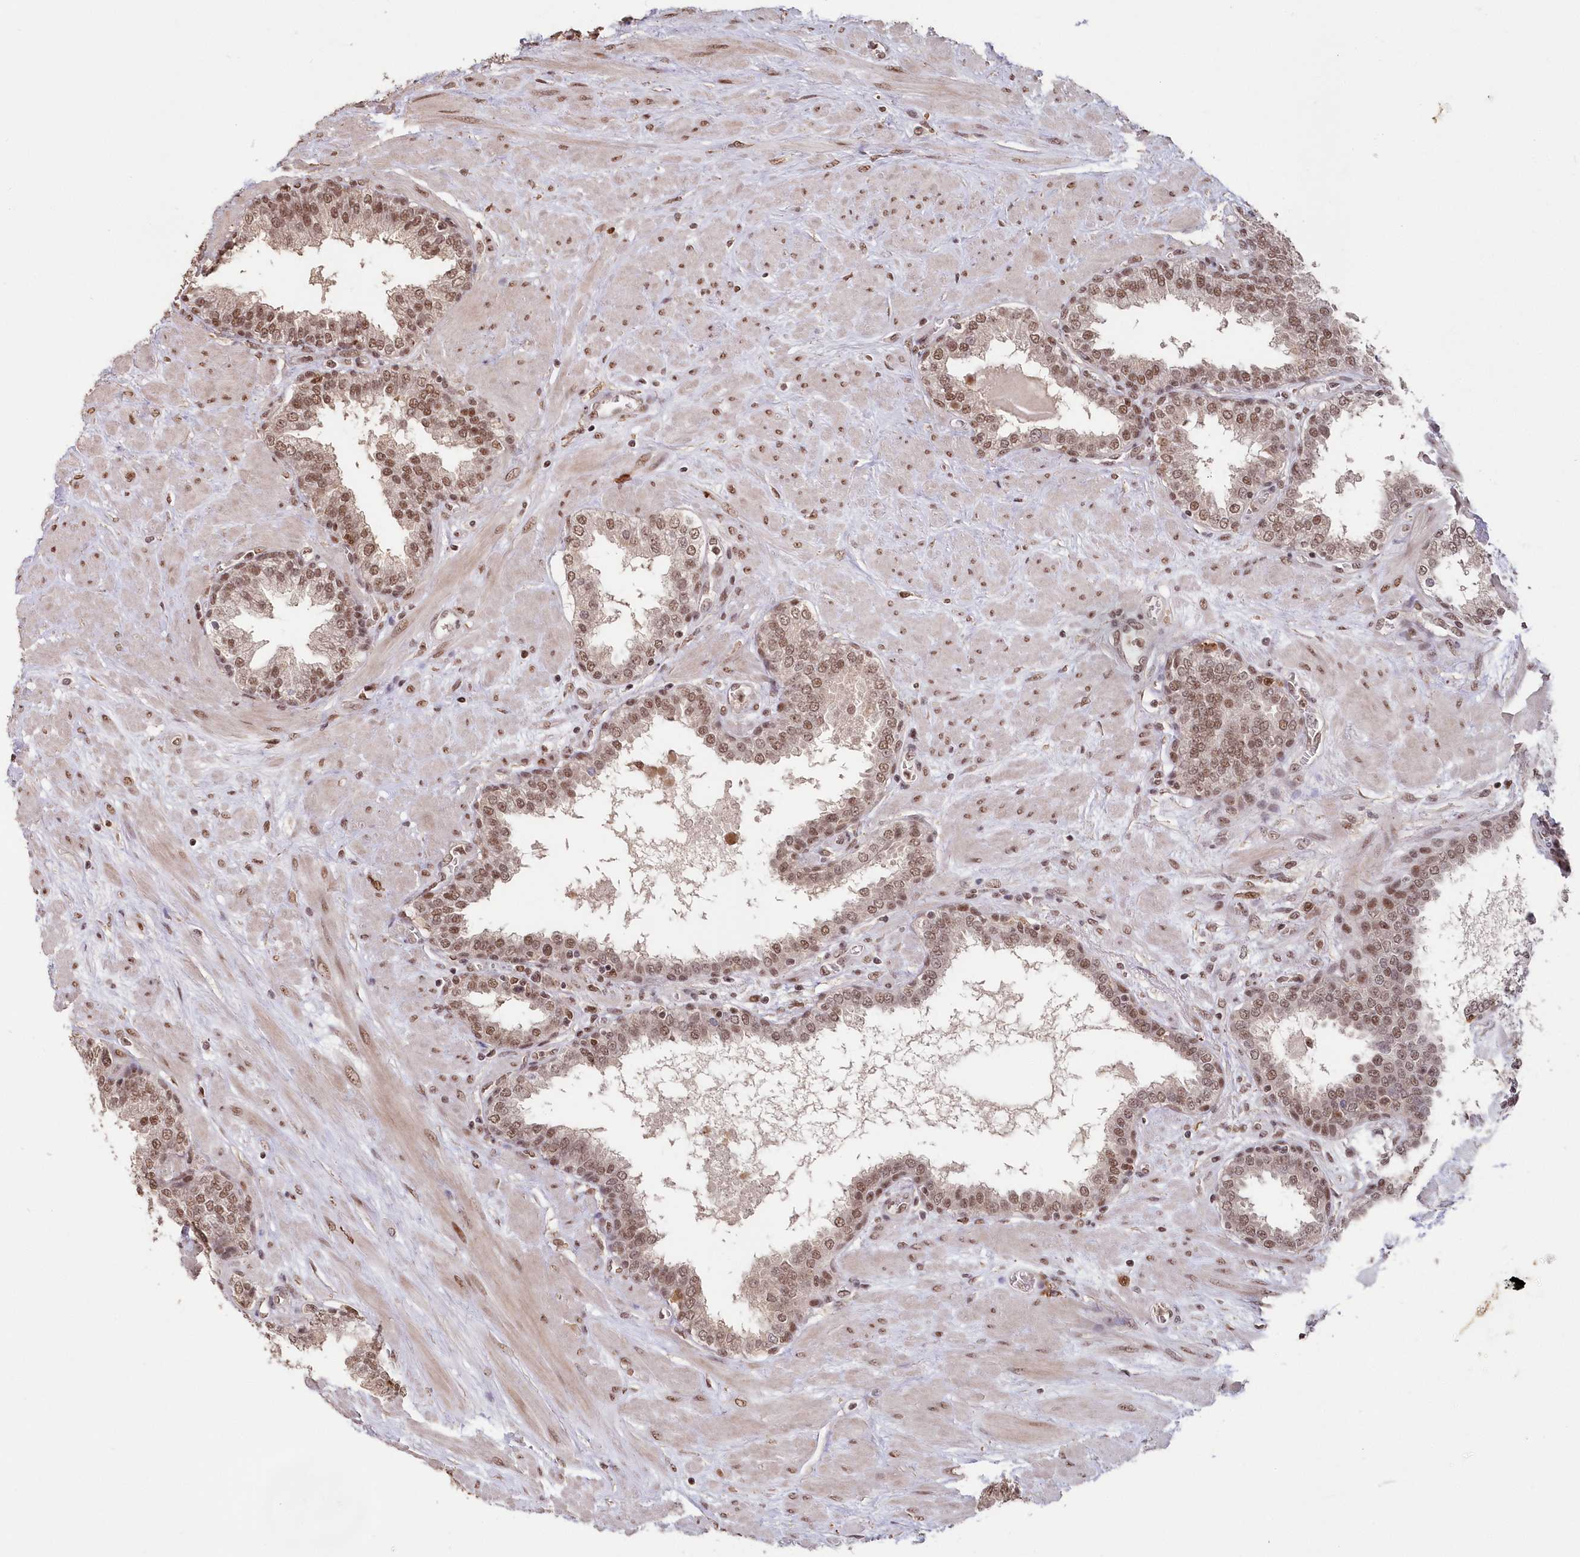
{"staining": {"intensity": "moderate", "quantity": ">75%", "location": "nuclear"}, "tissue": "prostate", "cell_type": "Glandular cells", "image_type": "normal", "snomed": [{"axis": "morphology", "description": "Normal tissue, NOS"}, {"axis": "topography", "description": "Prostate"}], "caption": "The image shows immunohistochemical staining of normal prostate. There is moderate nuclear expression is identified in approximately >75% of glandular cells.", "gene": "PDS5A", "patient": {"sex": "male", "age": 51}}